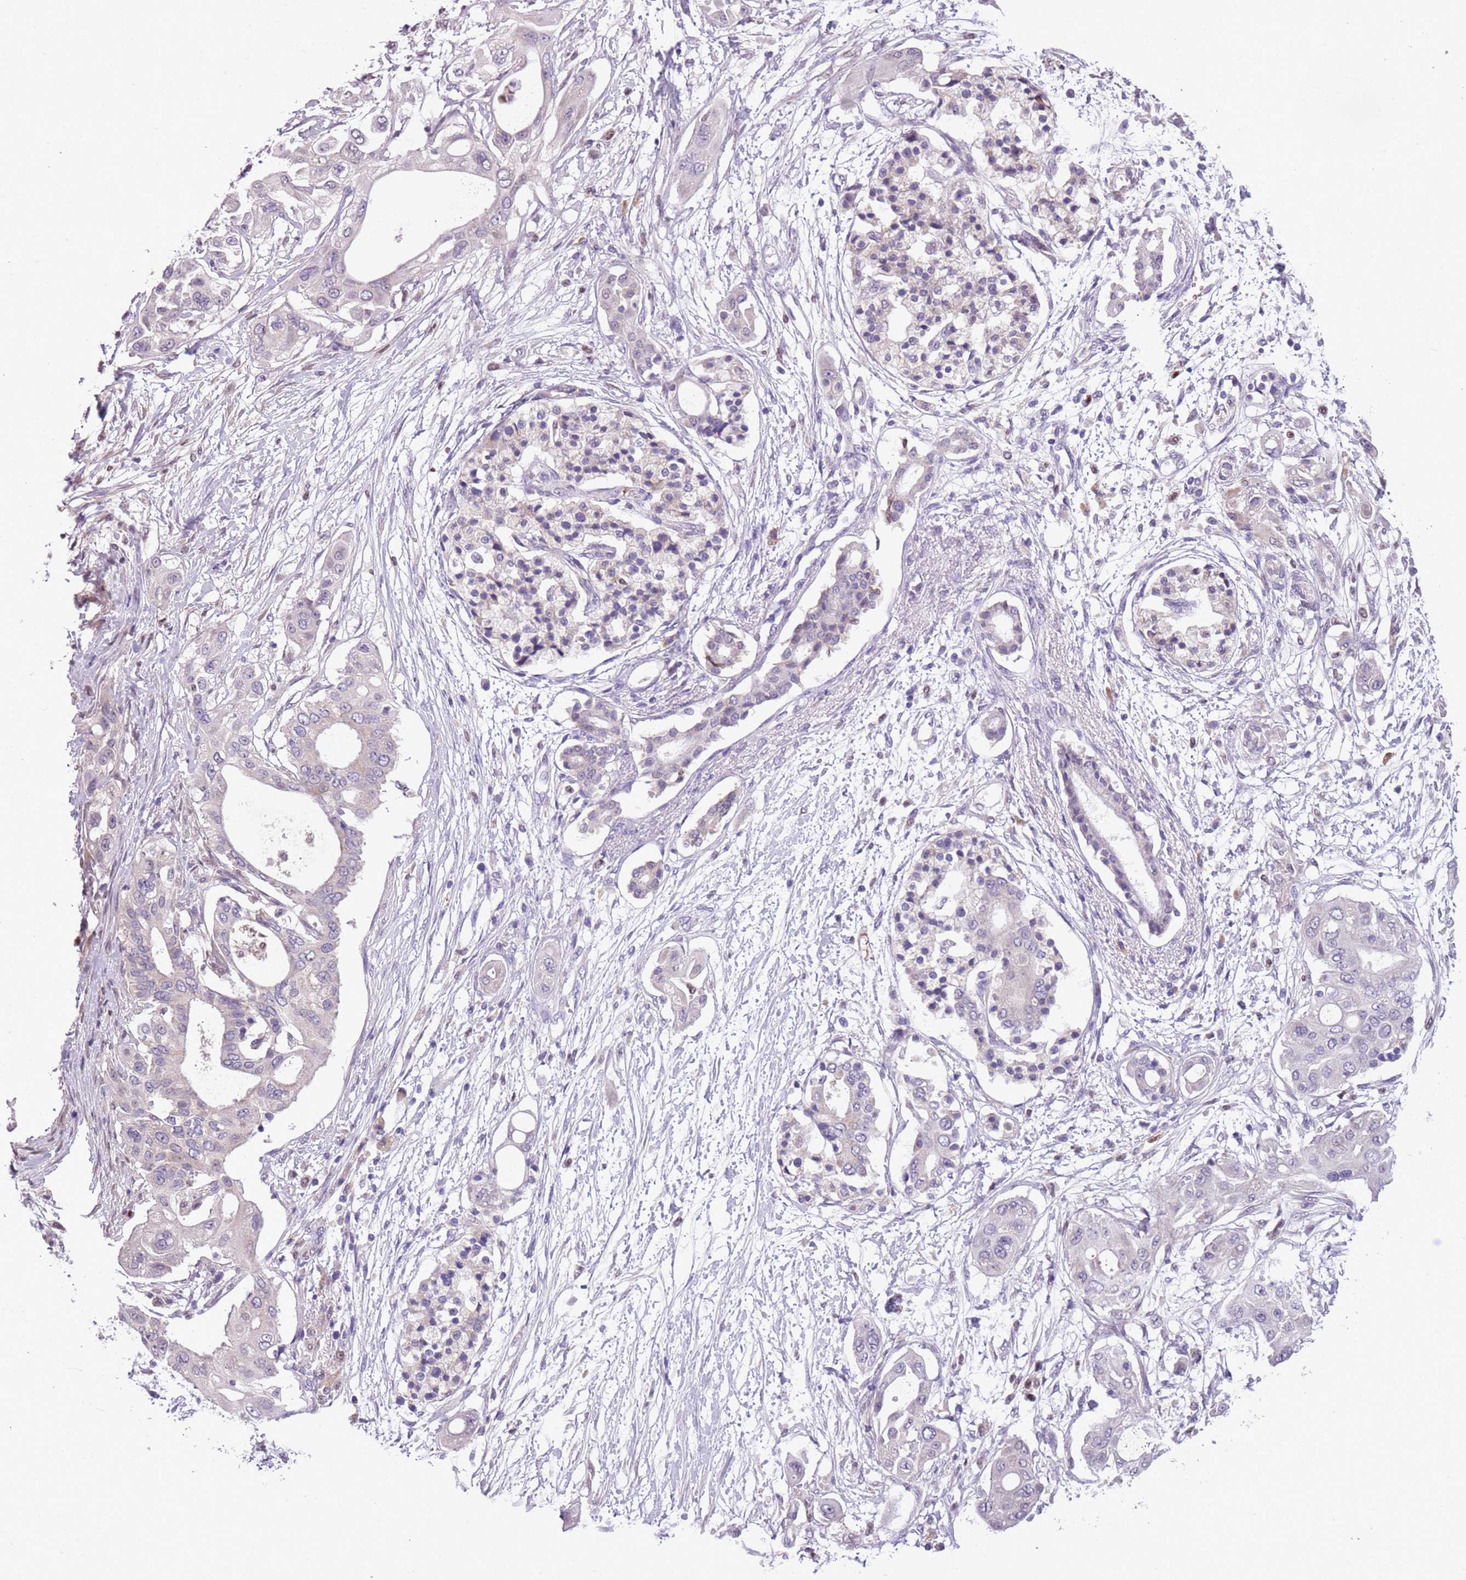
{"staining": {"intensity": "negative", "quantity": "none", "location": "none"}, "tissue": "pancreatic cancer", "cell_type": "Tumor cells", "image_type": "cancer", "snomed": [{"axis": "morphology", "description": "Adenocarcinoma, NOS"}, {"axis": "topography", "description": "Pancreas"}], "caption": "Image shows no significant protein positivity in tumor cells of pancreatic cancer. (Stains: DAB IHC with hematoxylin counter stain, Microscopy: brightfield microscopy at high magnification).", "gene": "ADCY7", "patient": {"sex": "male", "age": 68}}